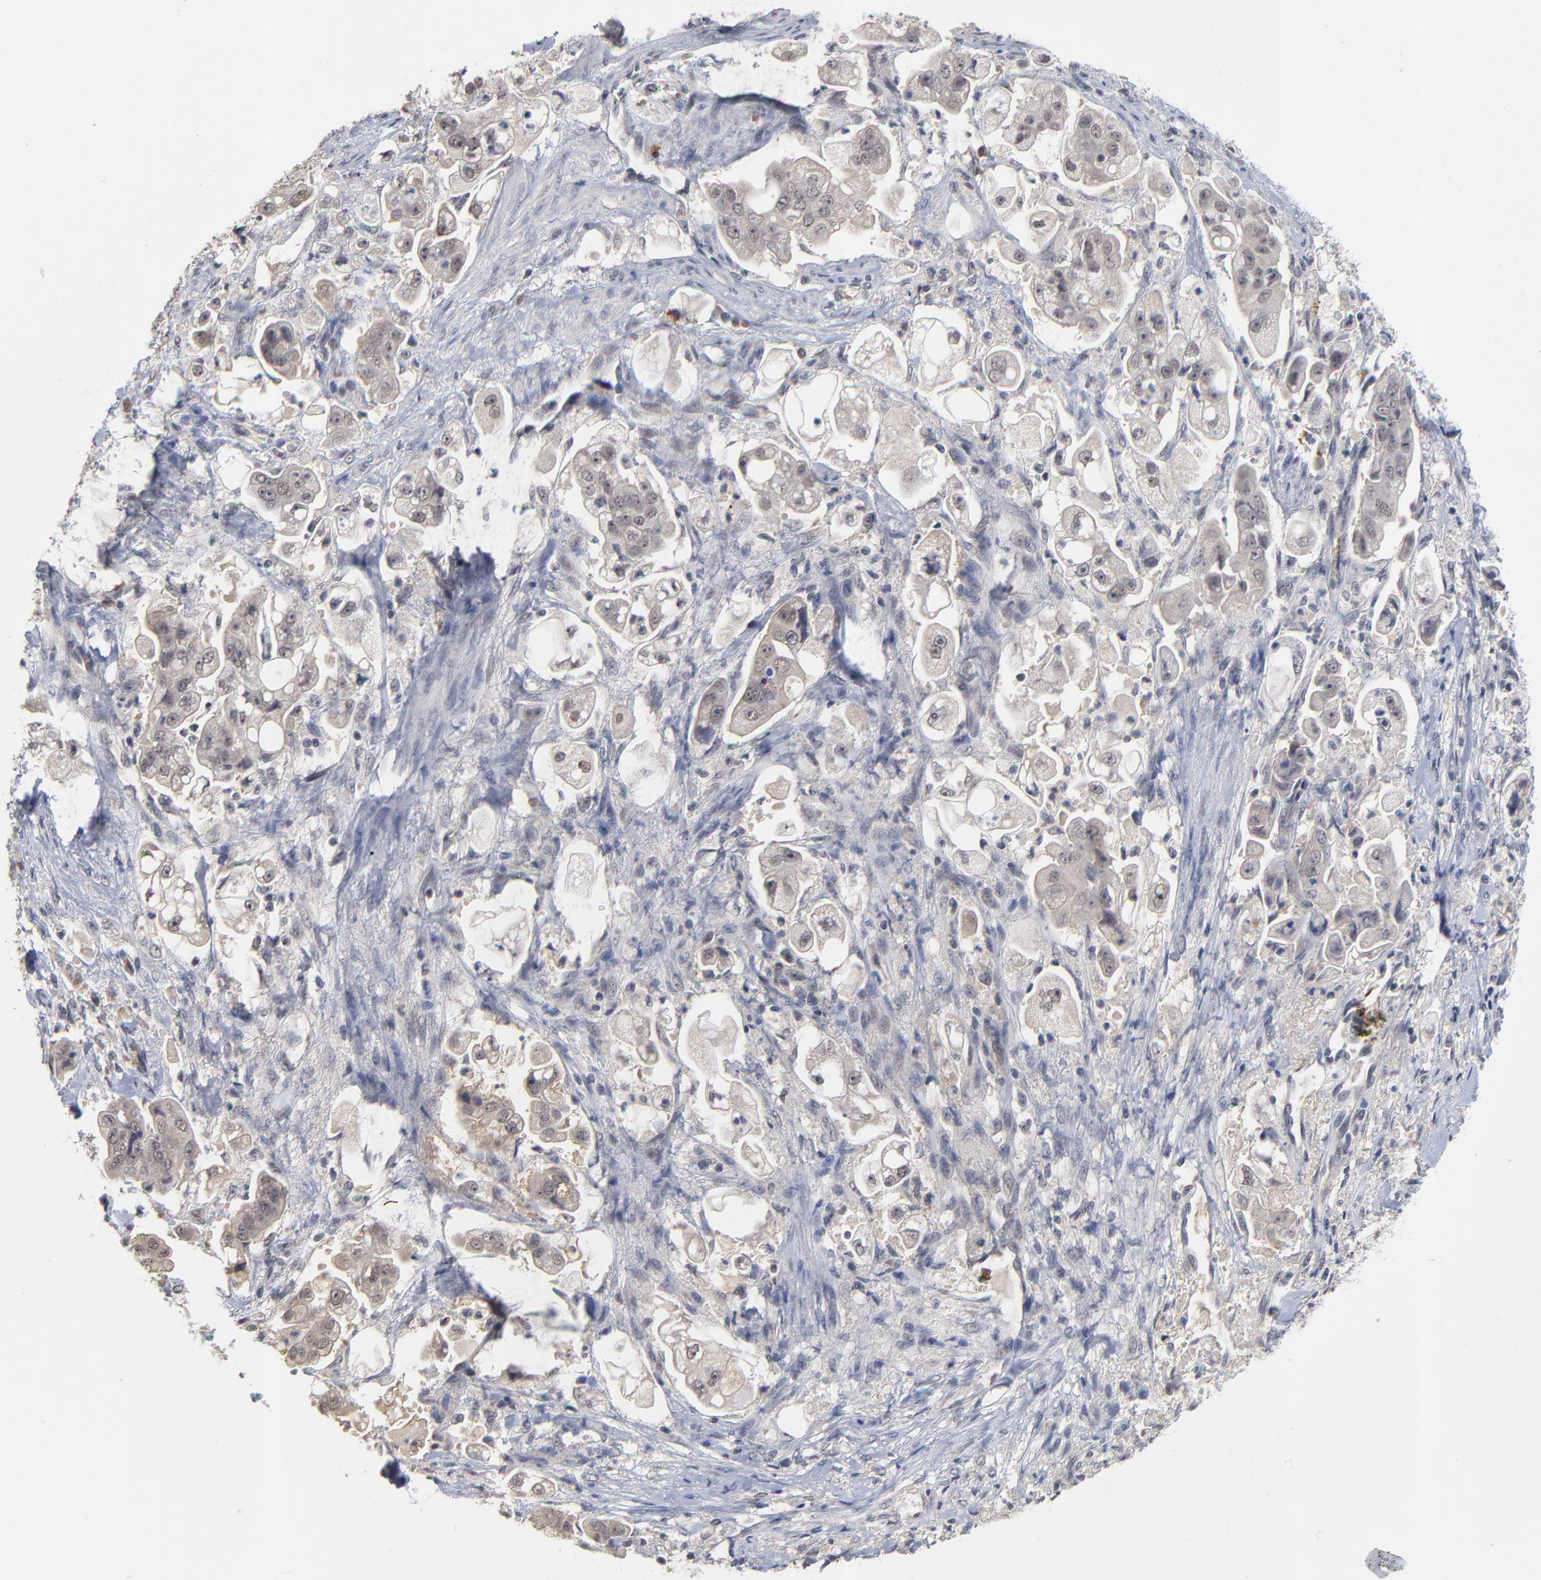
{"staining": {"intensity": "weak", "quantity": ">75%", "location": "cytoplasmic/membranous"}, "tissue": "stomach cancer", "cell_type": "Tumor cells", "image_type": "cancer", "snomed": [{"axis": "morphology", "description": "Adenocarcinoma, NOS"}, {"axis": "topography", "description": "Stomach"}], "caption": "Protein expression by immunohistochemistry demonstrates weak cytoplasmic/membranous staining in about >75% of tumor cells in stomach cancer.", "gene": "WSB1", "patient": {"sex": "male", "age": 62}}